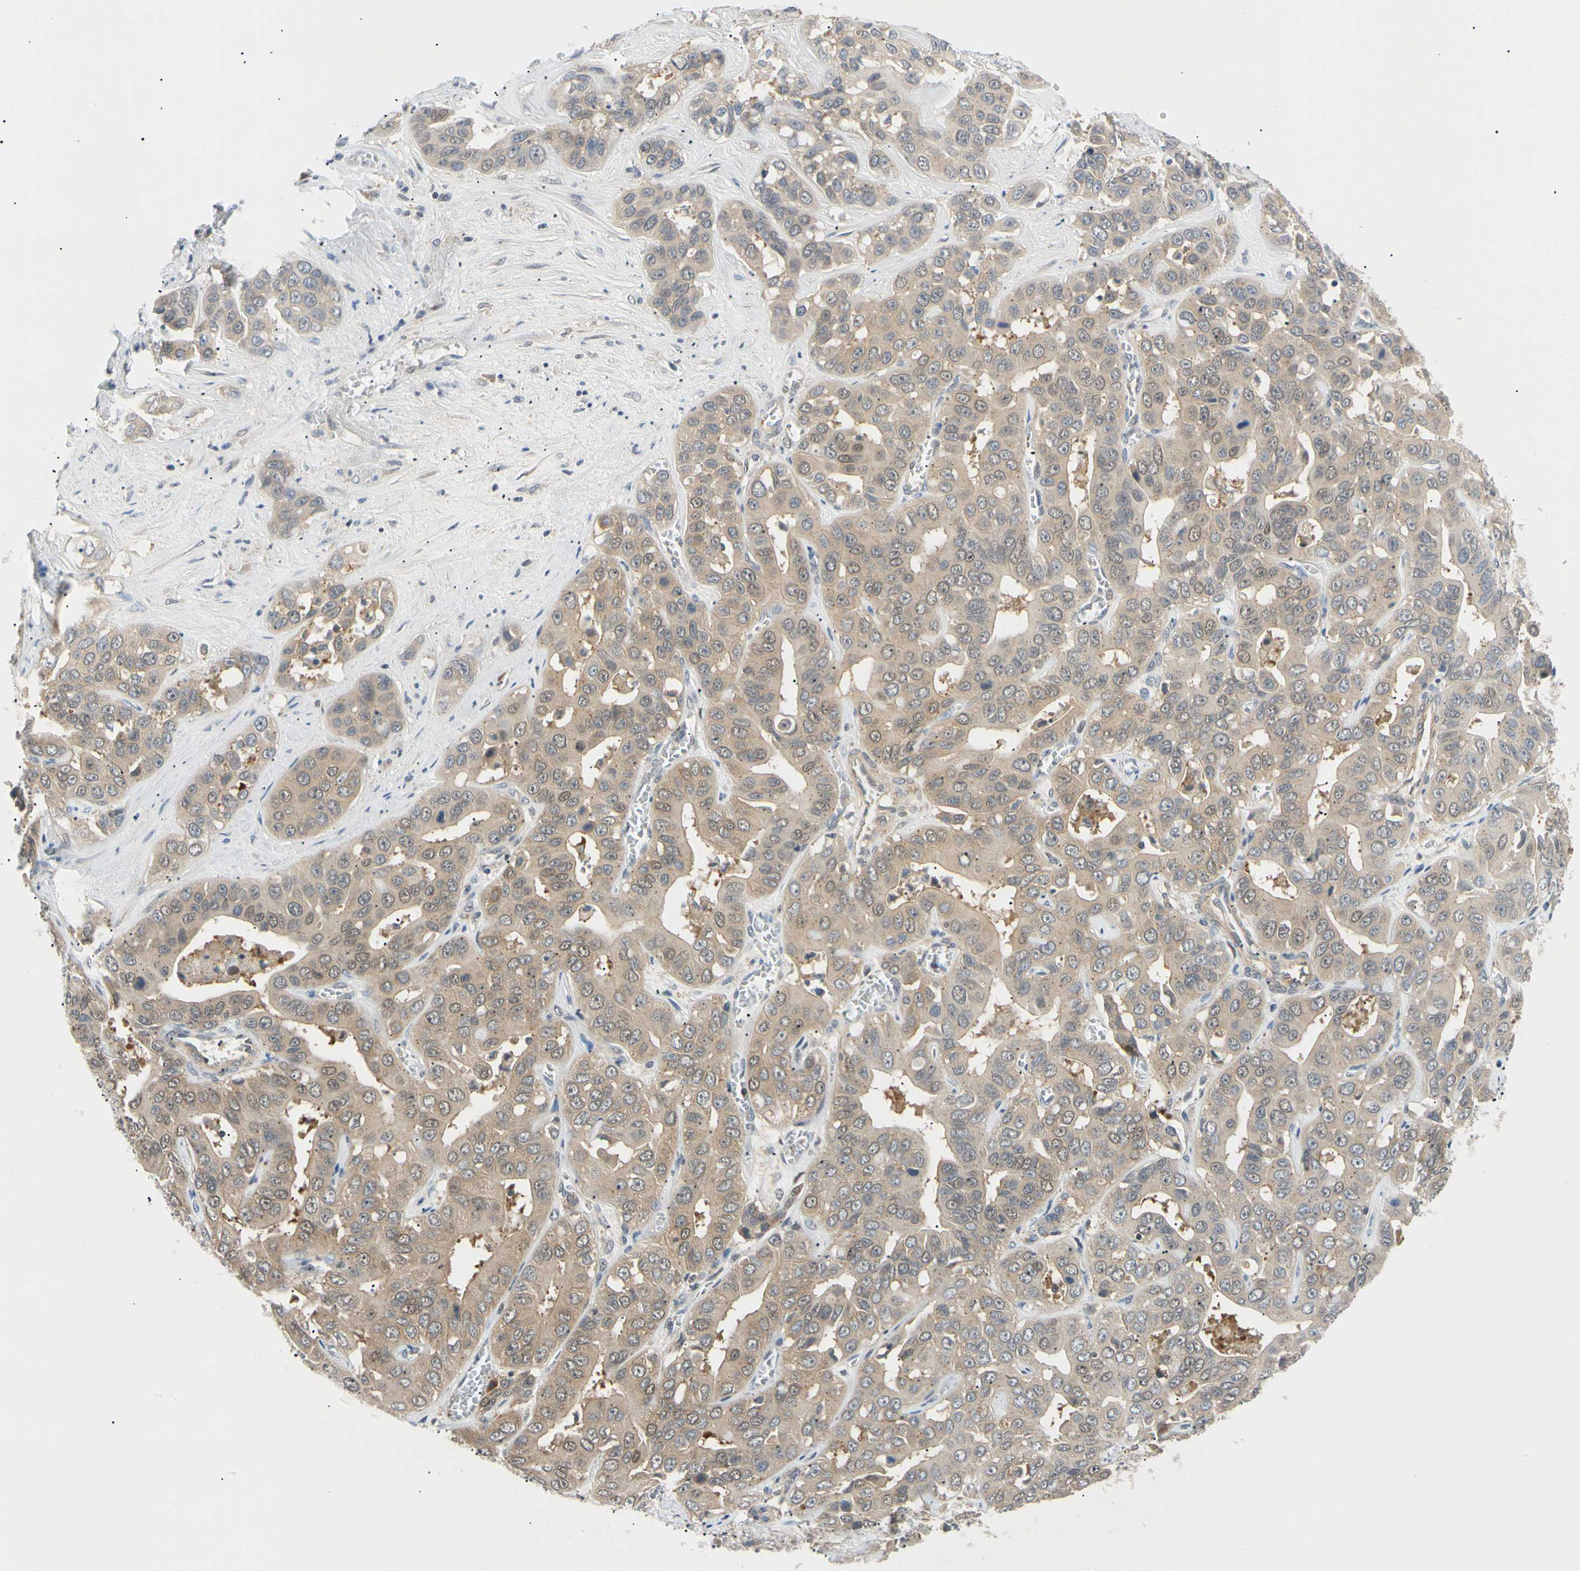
{"staining": {"intensity": "weak", "quantity": "25%-75%", "location": "cytoplasmic/membranous"}, "tissue": "liver cancer", "cell_type": "Tumor cells", "image_type": "cancer", "snomed": [{"axis": "morphology", "description": "Cholangiocarcinoma"}, {"axis": "topography", "description": "Liver"}], "caption": "Immunohistochemistry staining of liver cancer (cholangiocarcinoma), which shows low levels of weak cytoplasmic/membranous staining in approximately 25%-75% of tumor cells indicating weak cytoplasmic/membranous protein positivity. The staining was performed using DAB (brown) for protein detection and nuclei were counterstained in hematoxylin (blue).", "gene": "SEC23B", "patient": {"sex": "female", "age": 52}}